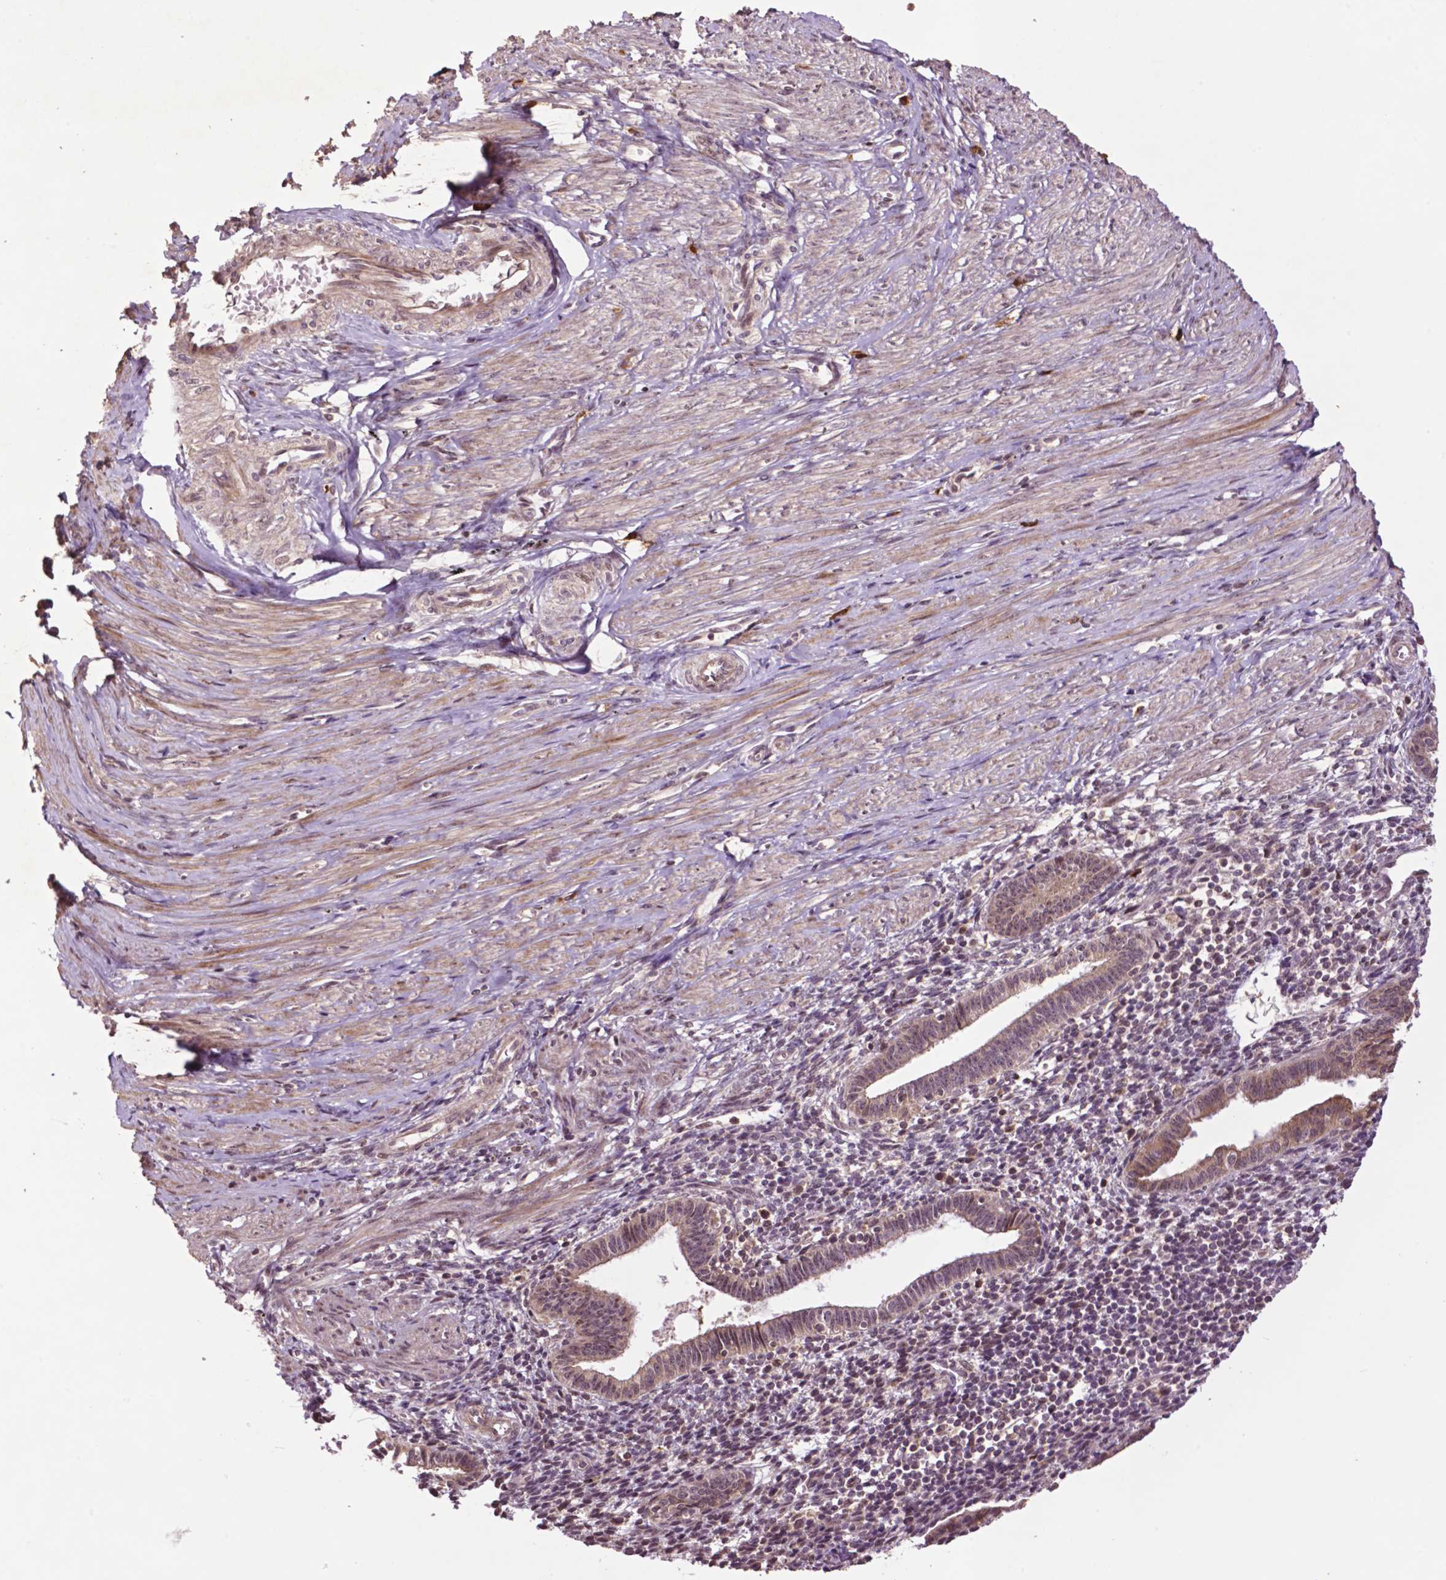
{"staining": {"intensity": "negative", "quantity": "none", "location": "none"}, "tissue": "endometrium", "cell_type": "Cells in endometrial stroma", "image_type": "normal", "snomed": [{"axis": "morphology", "description": "Normal tissue, NOS"}, {"axis": "topography", "description": "Endometrium"}], "caption": "There is no significant expression in cells in endometrial stroma of endometrium. (DAB (3,3'-diaminobenzidine) immunohistochemistry (IHC) visualized using brightfield microscopy, high magnification).", "gene": "TMX2", "patient": {"sex": "female", "age": 37}}